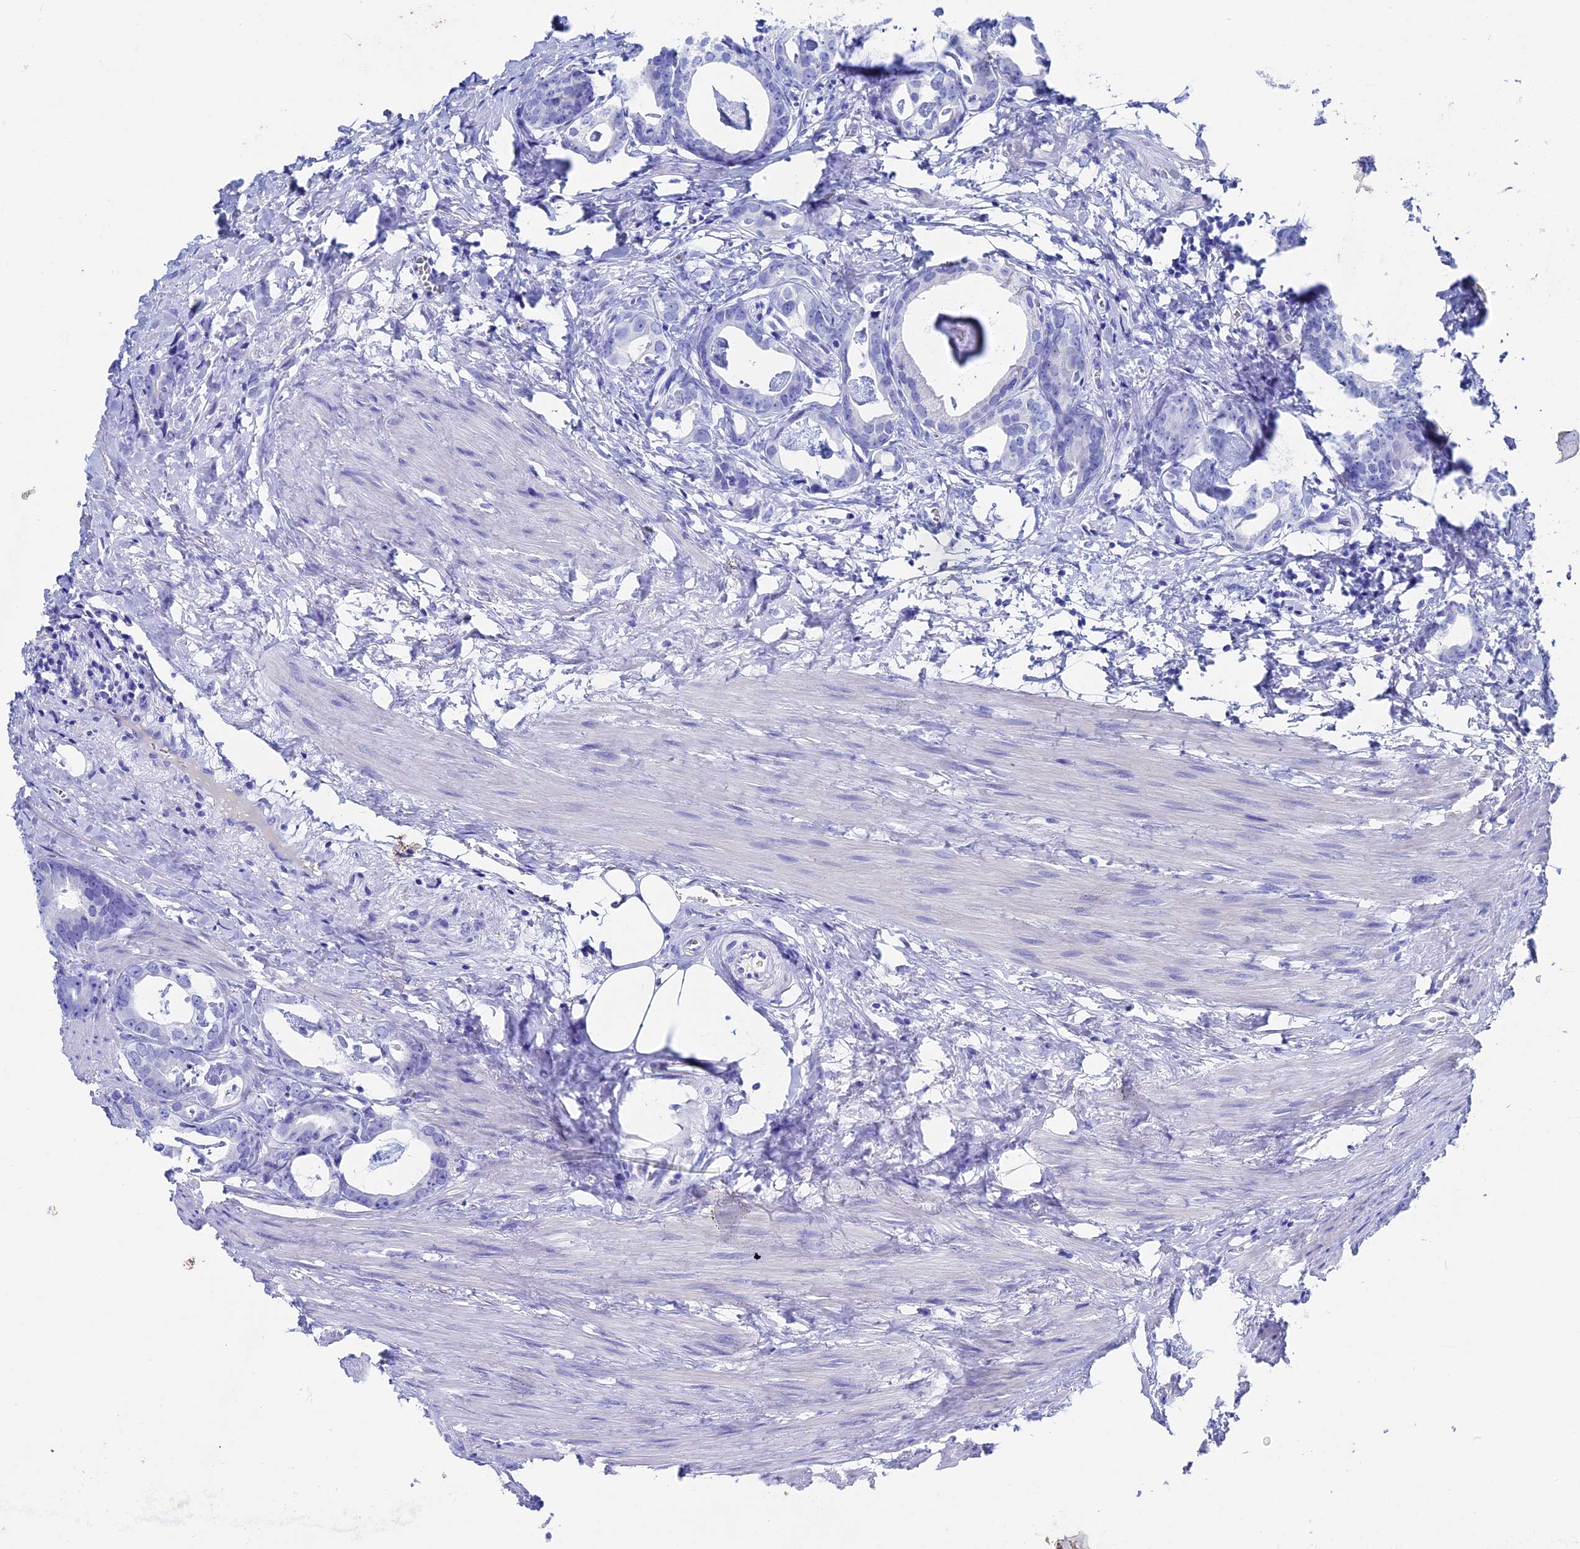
{"staining": {"intensity": "negative", "quantity": "none", "location": "none"}, "tissue": "prostate cancer", "cell_type": "Tumor cells", "image_type": "cancer", "snomed": [{"axis": "morphology", "description": "Adenocarcinoma, Low grade"}, {"axis": "topography", "description": "Prostate"}], "caption": "Immunohistochemistry micrograph of neoplastic tissue: prostate cancer stained with DAB (3,3'-diaminobenzidine) exhibits no significant protein positivity in tumor cells.", "gene": "UNC119", "patient": {"sex": "male", "age": 71}}